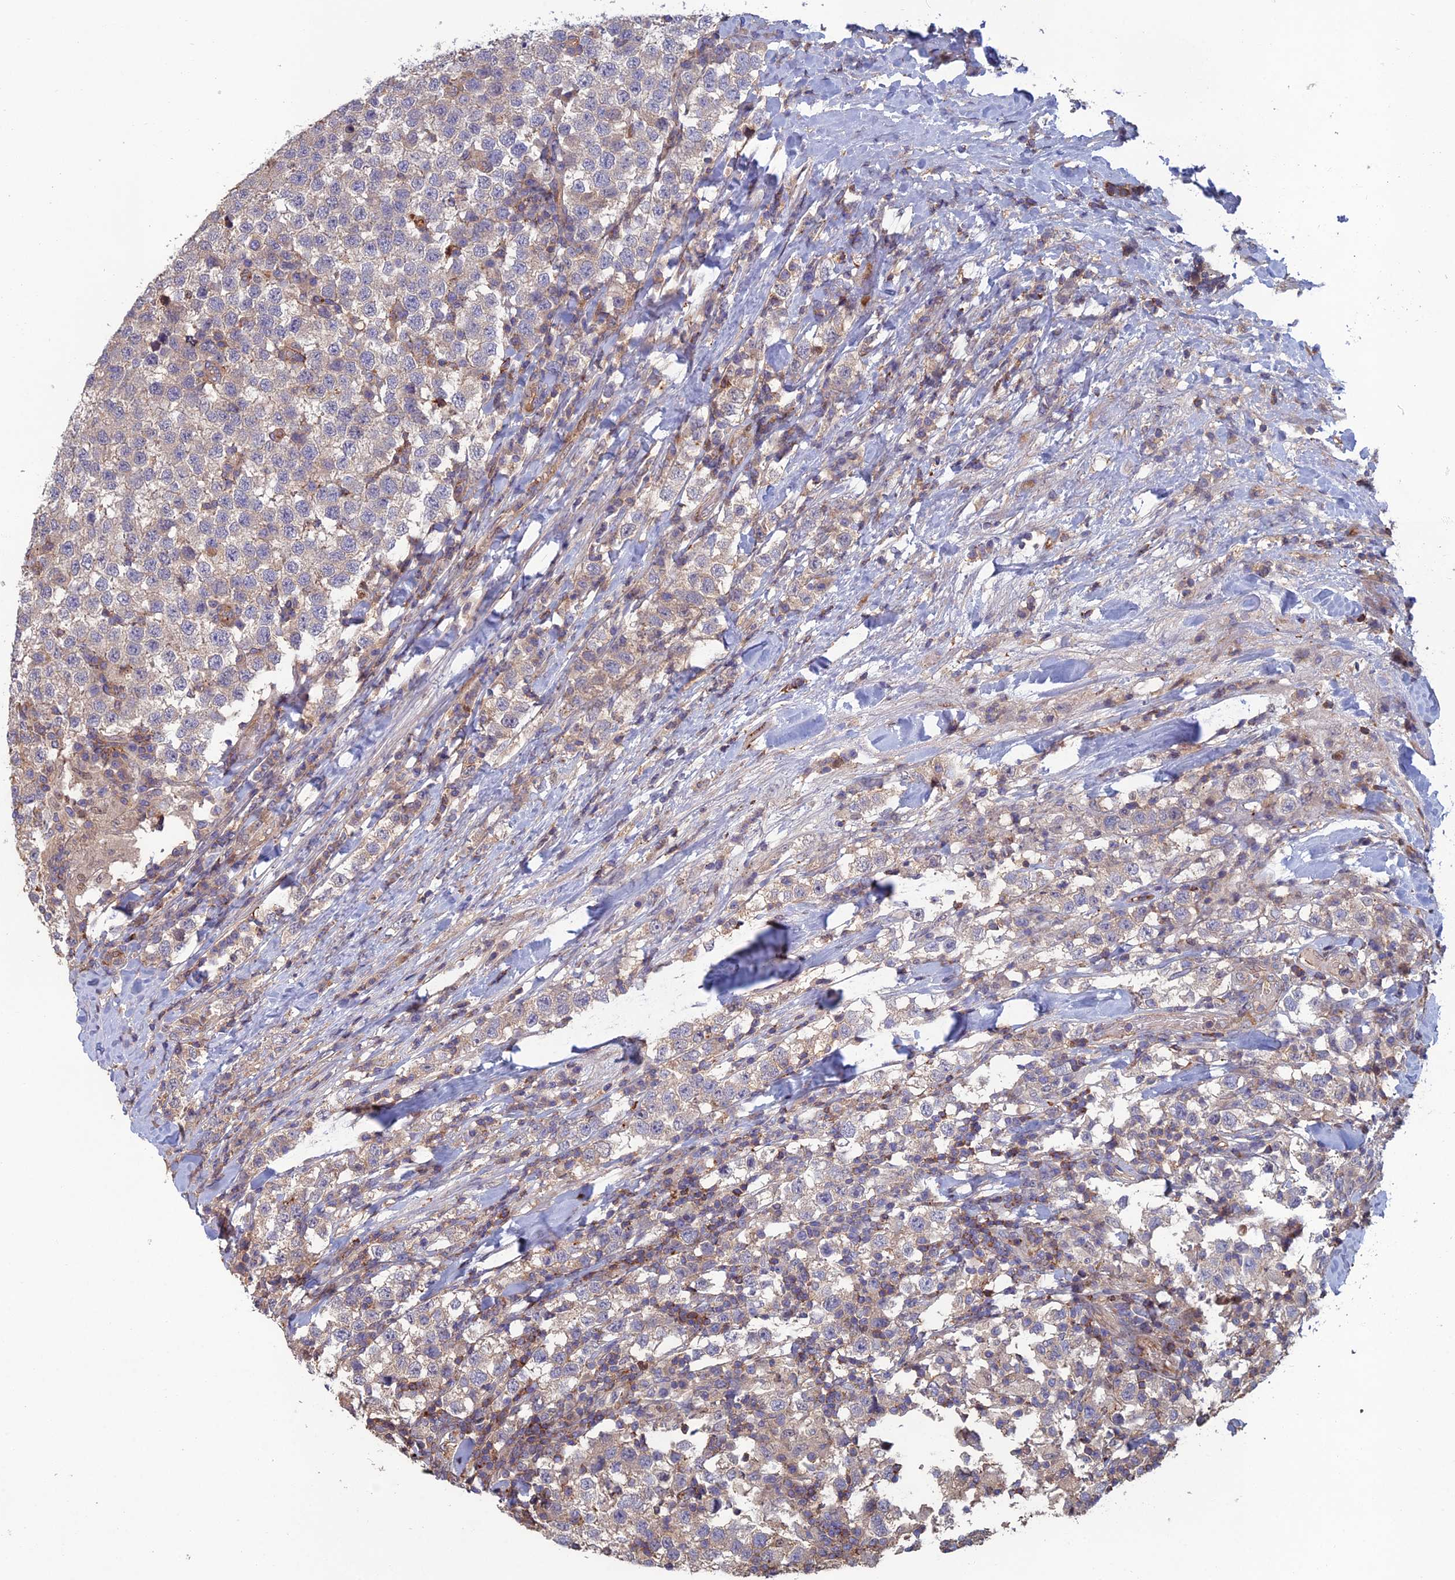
{"staining": {"intensity": "weak", "quantity": "<25%", "location": "cytoplasmic/membranous"}, "tissue": "testis cancer", "cell_type": "Tumor cells", "image_type": "cancer", "snomed": [{"axis": "morphology", "description": "Seminoma, NOS"}, {"axis": "topography", "description": "Testis"}], "caption": "Tumor cells show no significant staining in seminoma (testis).", "gene": "C15orf62", "patient": {"sex": "male", "age": 34}}